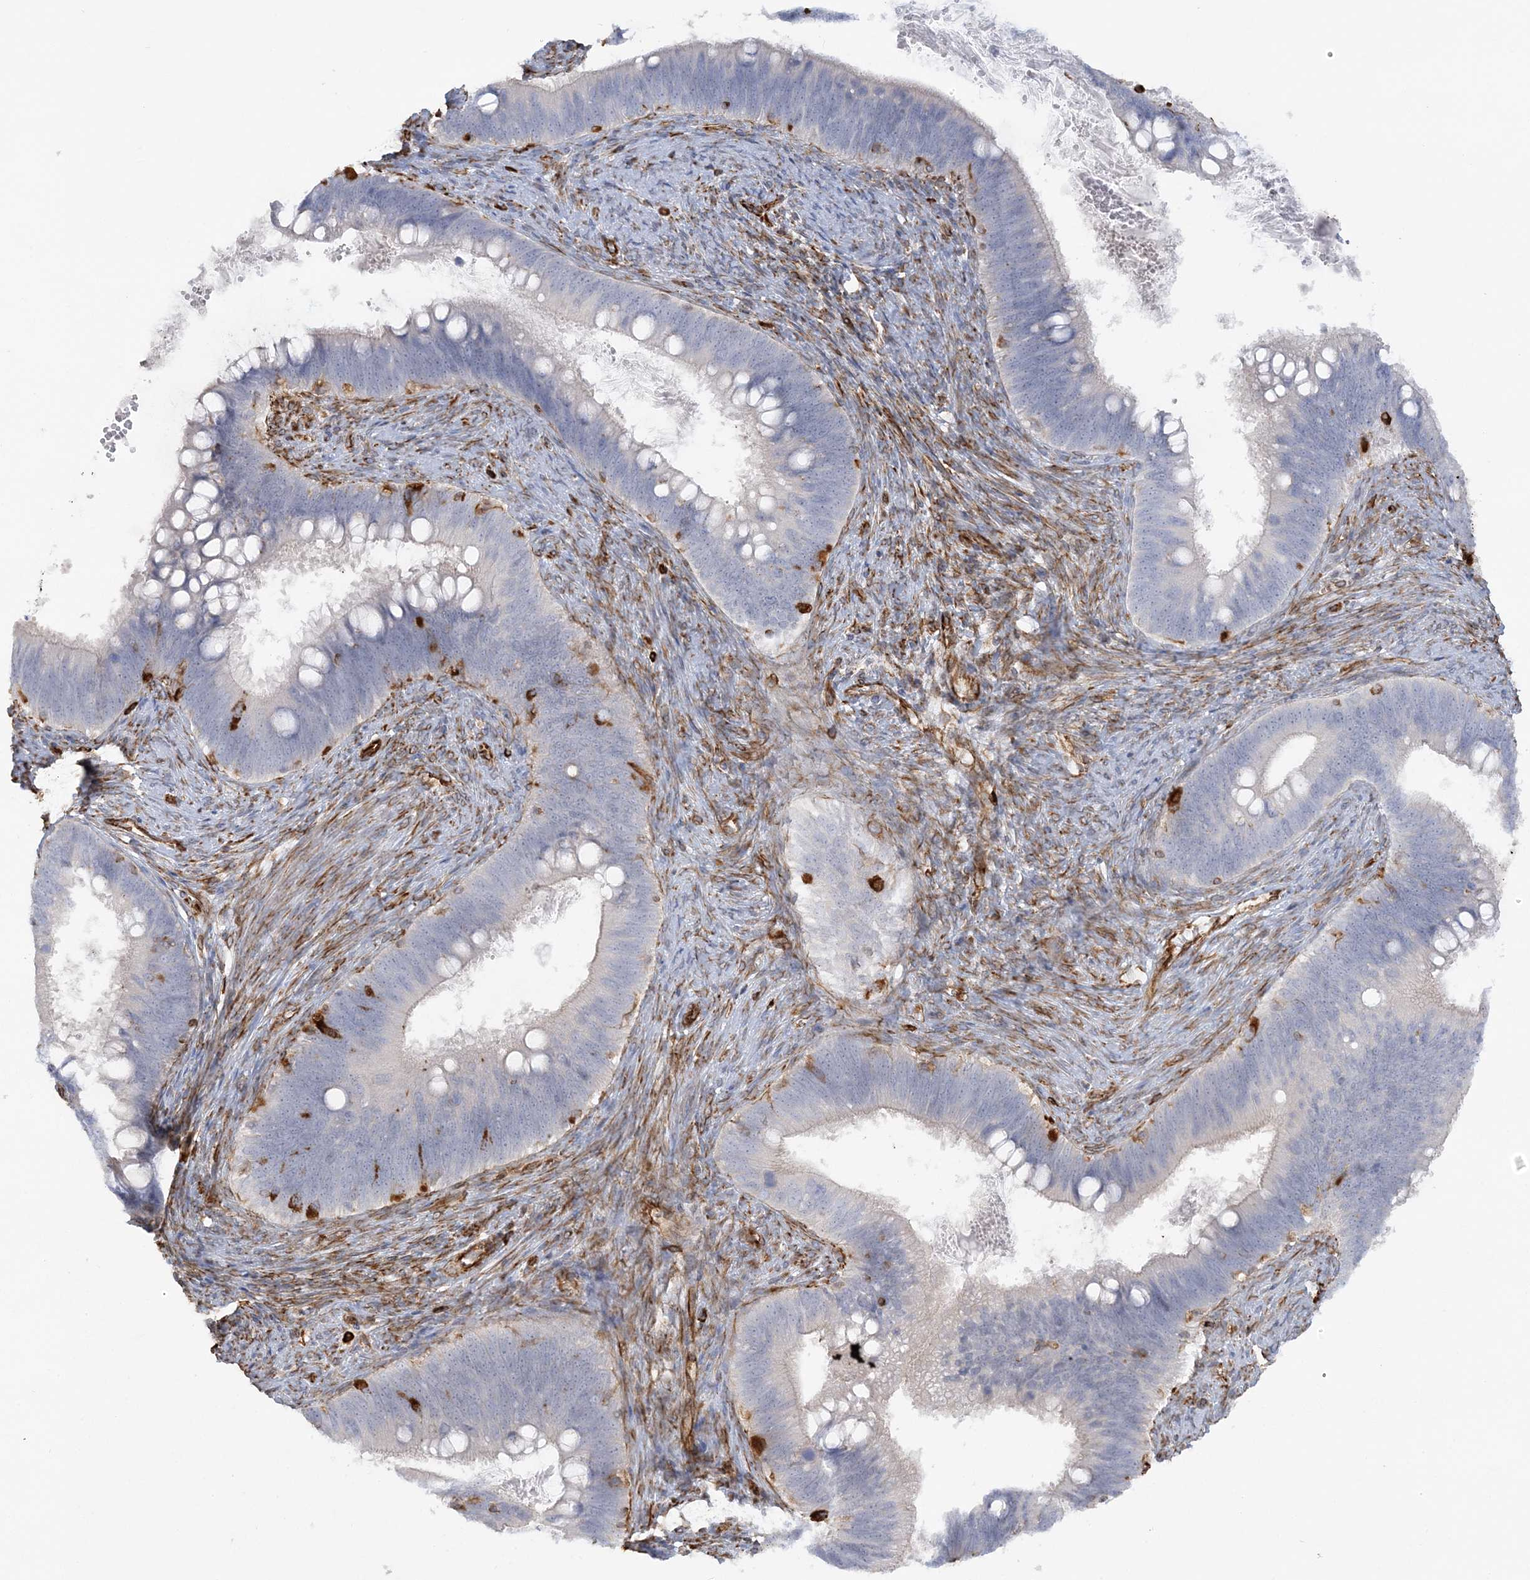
{"staining": {"intensity": "negative", "quantity": "none", "location": "none"}, "tissue": "cervical cancer", "cell_type": "Tumor cells", "image_type": "cancer", "snomed": [{"axis": "morphology", "description": "Adenocarcinoma, NOS"}, {"axis": "topography", "description": "Cervix"}], "caption": "Histopathology image shows no significant protein staining in tumor cells of cervical adenocarcinoma. Brightfield microscopy of immunohistochemistry stained with DAB (3,3'-diaminobenzidine) (brown) and hematoxylin (blue), captured at high magnification.", "gene": "SCLT1", "patient": {"sex": "female", "age": 42}}